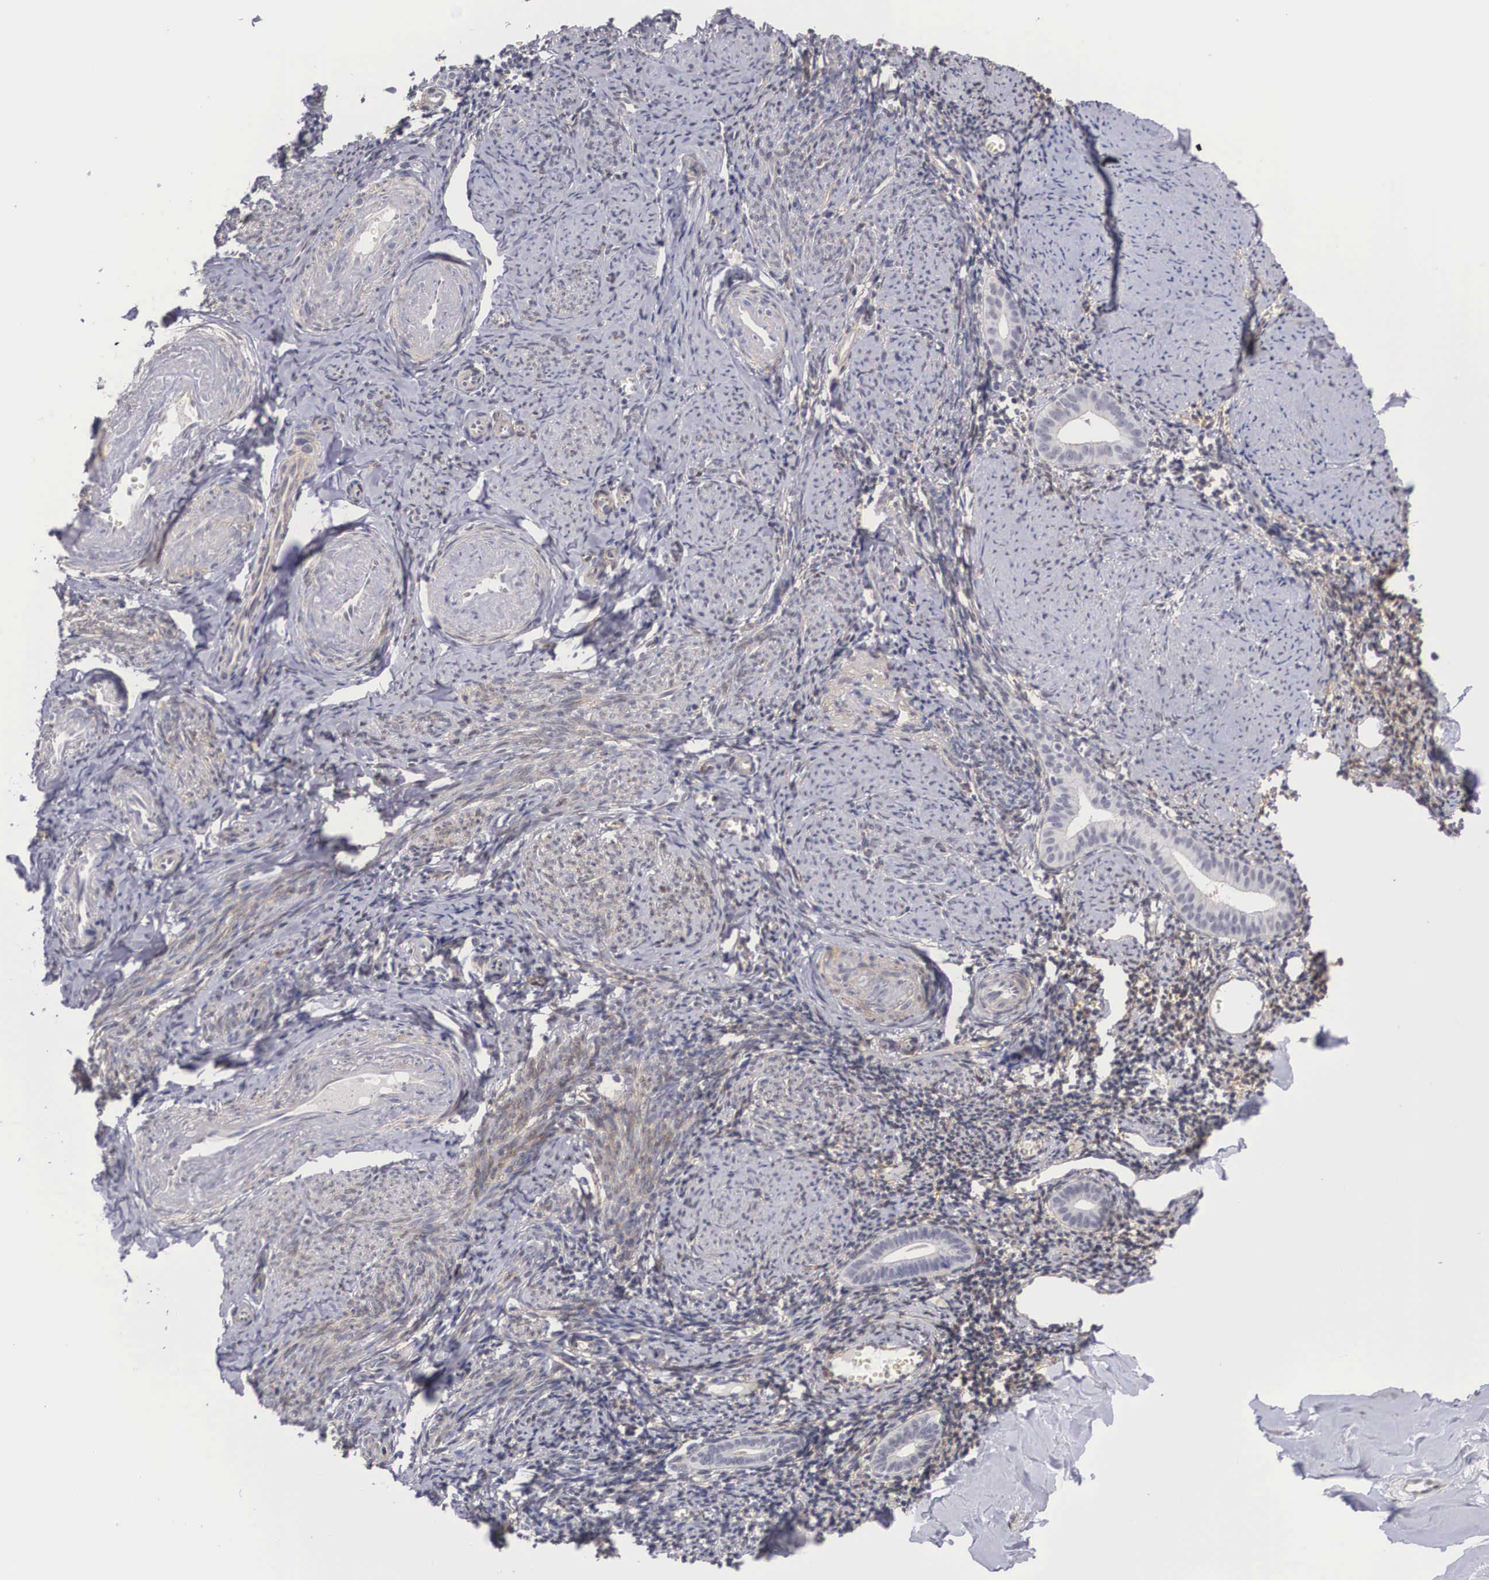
{"staining": {"intensity": "weak", "quantity": "<25%", "location": "cytoplasmic/membranous"}, "tissue": "endometrium", "cell_type": "Cells in endometrial stroma", "image_type": "normal", "snomed": [{"axis": "morphology", "description": "Normal tissue, NOS"}, {"axis": "morphology", "description": "Neoplasm, benign, NOS"}, {"axis": "topography", "description": "Uterus"}], "caption": "High power microscopy histopathology image of an immunohistochemistry image of unremarkable endometrium, revealing no significant expression in cells in endometrial stroma. (DAB immunohistochemistry (IHC) with hematoxylin counter stain).", "gene": "NR4A2", "patient": {"sex": "female", "age": 55}}